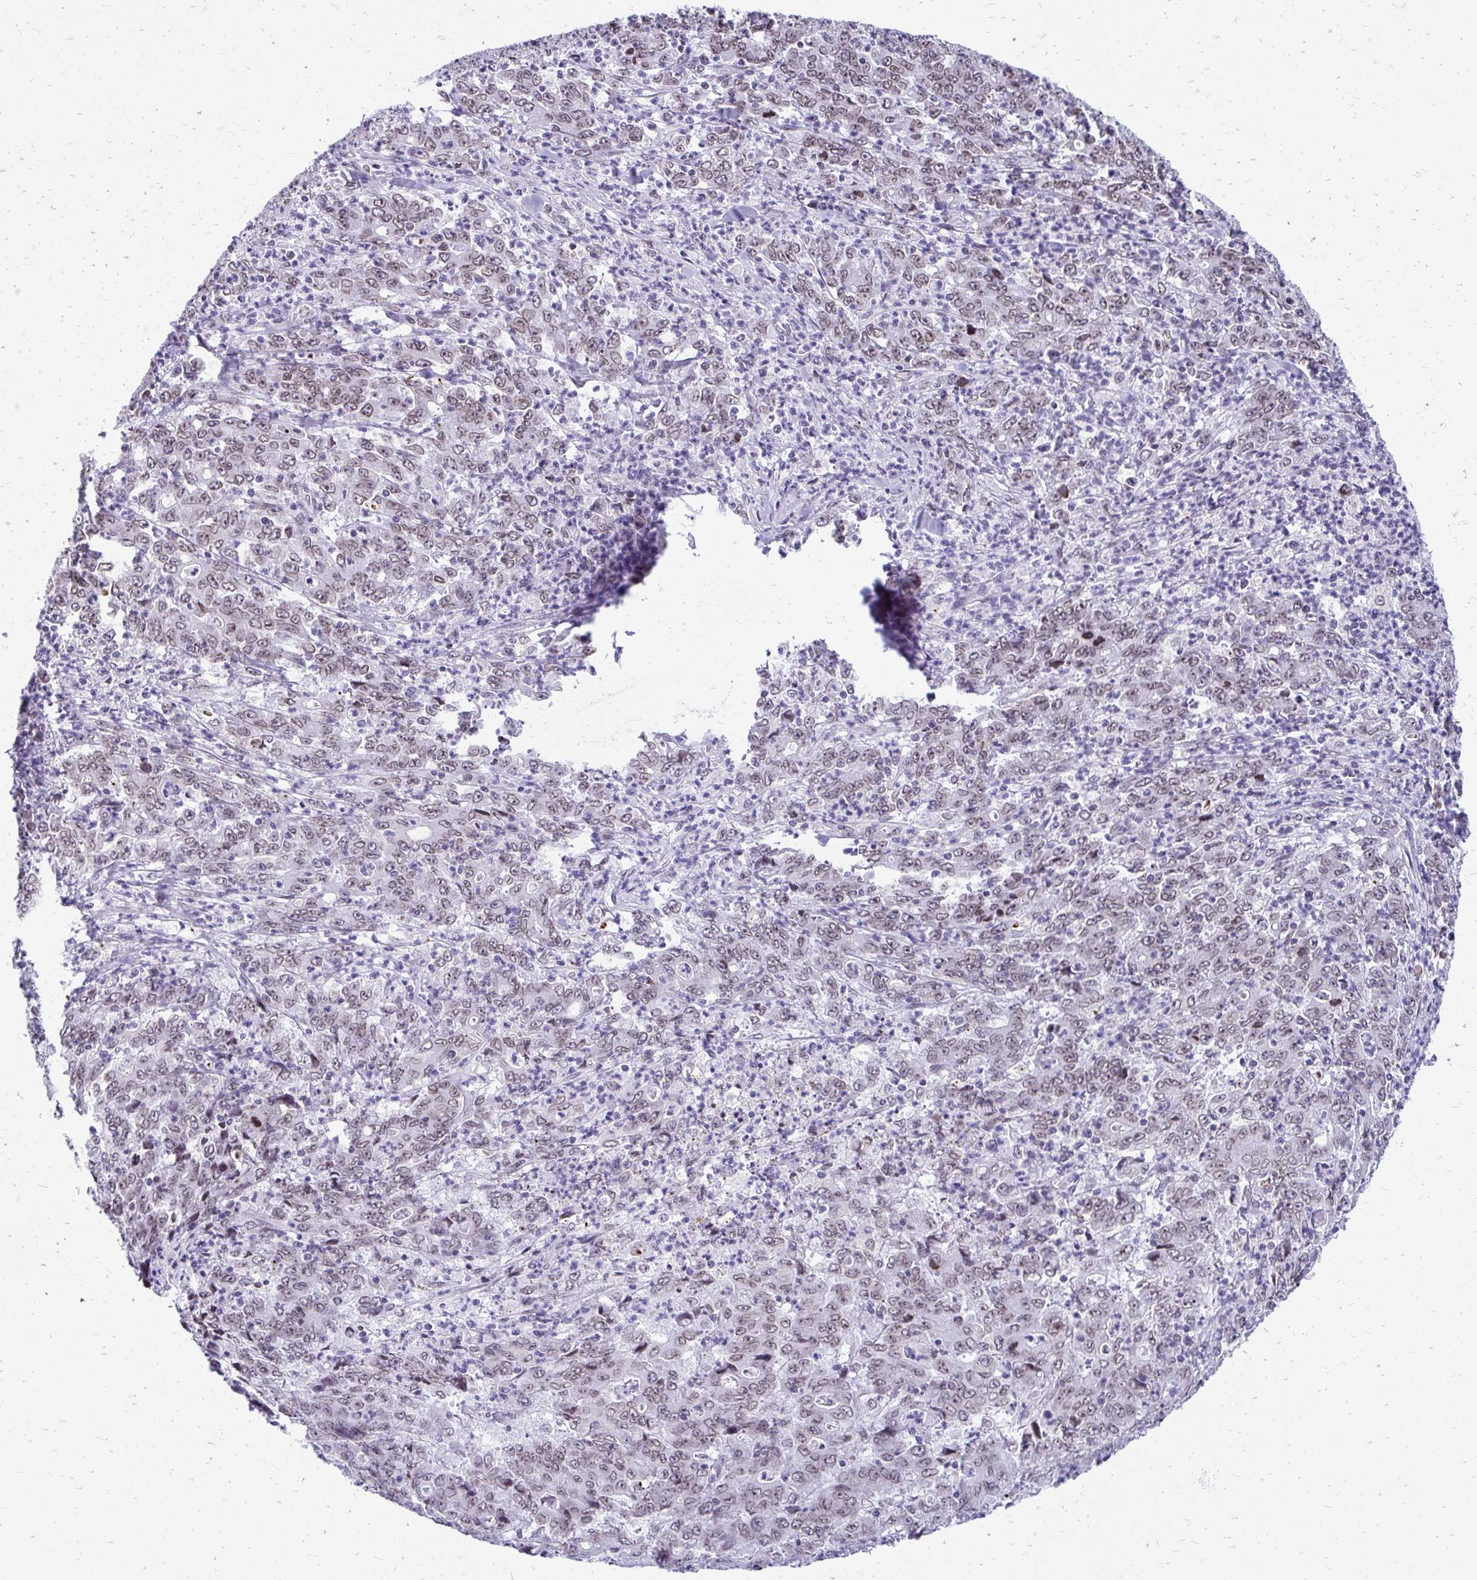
{"staining": {"intensity": "weak", "quantity": ">75%", "location": "cytoplasmic/membranous,nuclear"}, "tissue": "stomach cancer", "cell_type": "Tumor cells", "image_type": "cancer", "snomed": [{"axis": "morphology", "description": "Adenocarcinoma, NOS"}, {"axis": "topography", "description": "Stomach, lower"}], "caption": "Protein staining demonstrates weak cytoplasmic/membranous and nuclear positivity in about >75% of tumor cells in stomach cancer.", "gene": "BANF1", "patient": {"sex": "female", "age": 71}}